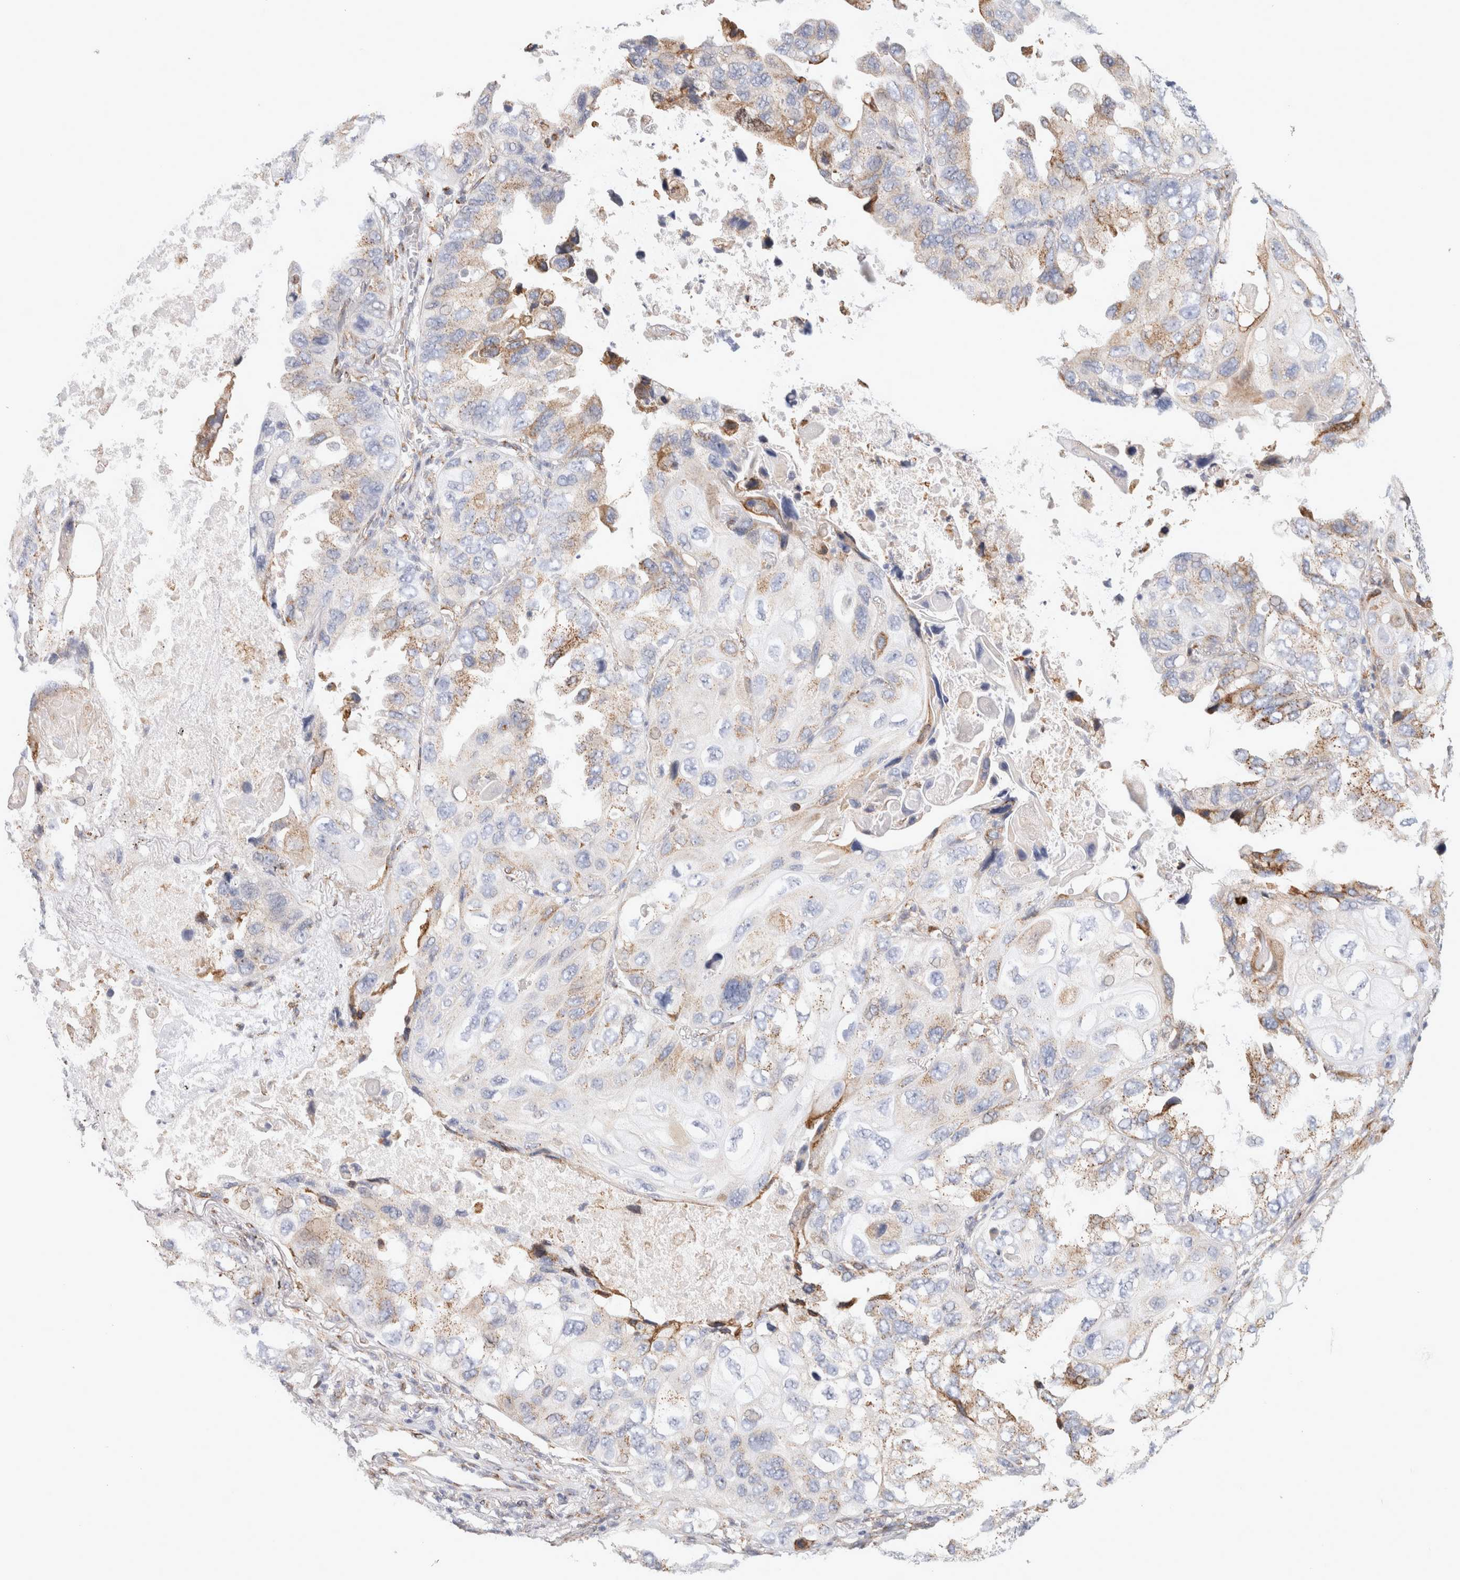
{"staining": {"intensity": "moderate", "quantity": "<25%", "location": "cytoplasmic/membranous"}, "tissue": "lung cancer", "cell_type": "Tumor cells", "image_type": "cancer", "snomed": [{"axis": "morphology", "description": "Squamous cell carcinoma, NOS"}, {"axis": "topography", "description": "Lung"}], "caption": "A brown stain labels moderate cytoplasmic/membranous expression of a protein in lung squamous cell carcinoma tumor cells.", "gene": "MCFD2", "patient": {"sex": "female", "age": 73}}